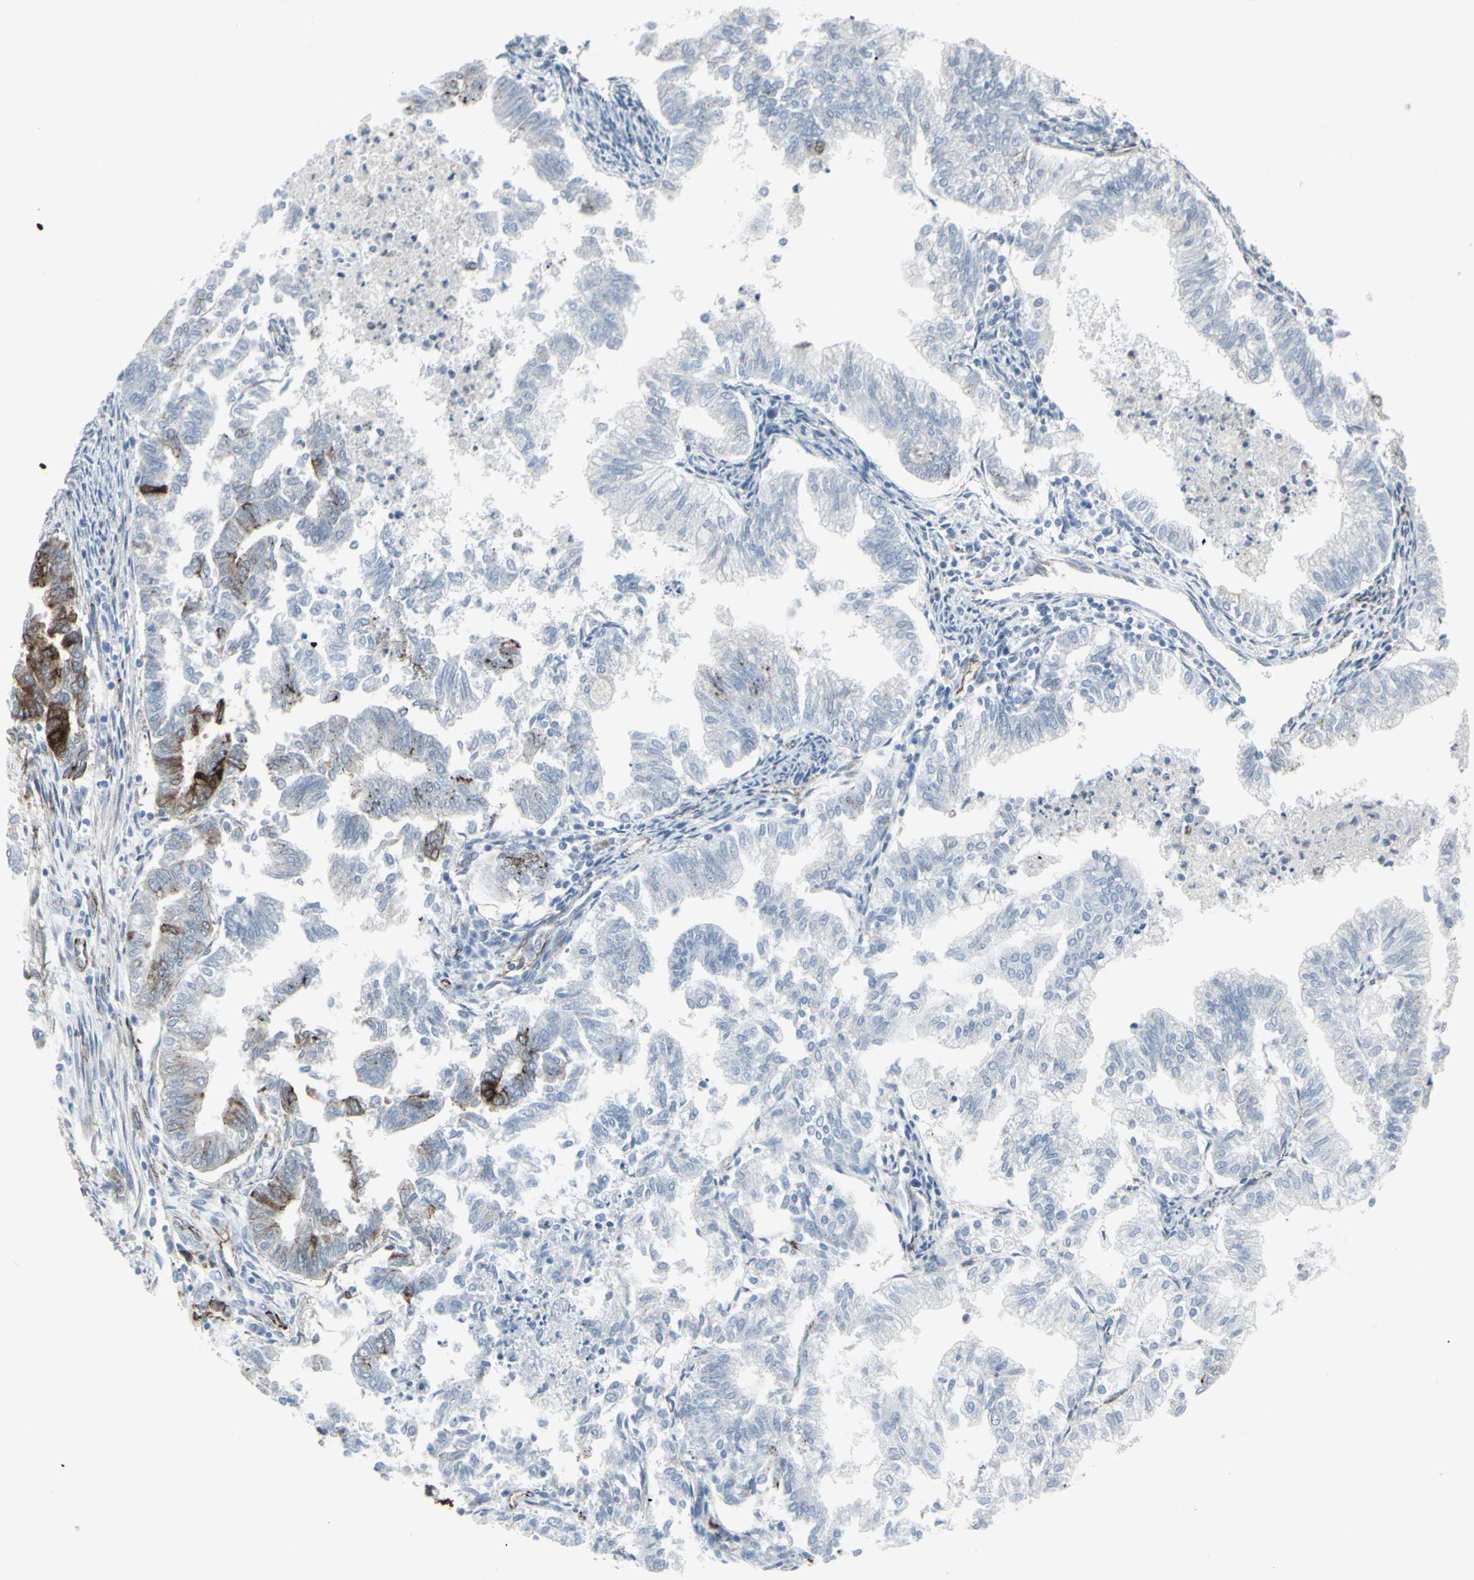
{"staining": {"intensity": "moderate", "quantity": "<25%", "location": "cytoplasmic/membranous"}, "tissue": "endometrial cancer", "cell_type": "Tumor cells", "image_type": "cancer", "snomed": [{"axis": "morphology", "description": "Necrosis, NOS"}, {"axis": "morphology", "description": "Adenocarcinoma, NOS"}, {"axis": "topography", "description": "Endometrium"}], "caption": "Tumor cells reveal moderate cytoplasmic/membranous positivity in approximately <25% of cells in endometrial adenocarcinoma. Immunohistochemistry (ihc) stains the protein of interest in brown and the nuclei are stained blue.", "gene": "GJA1", "patient": {"sex": "female", "age": 79}}